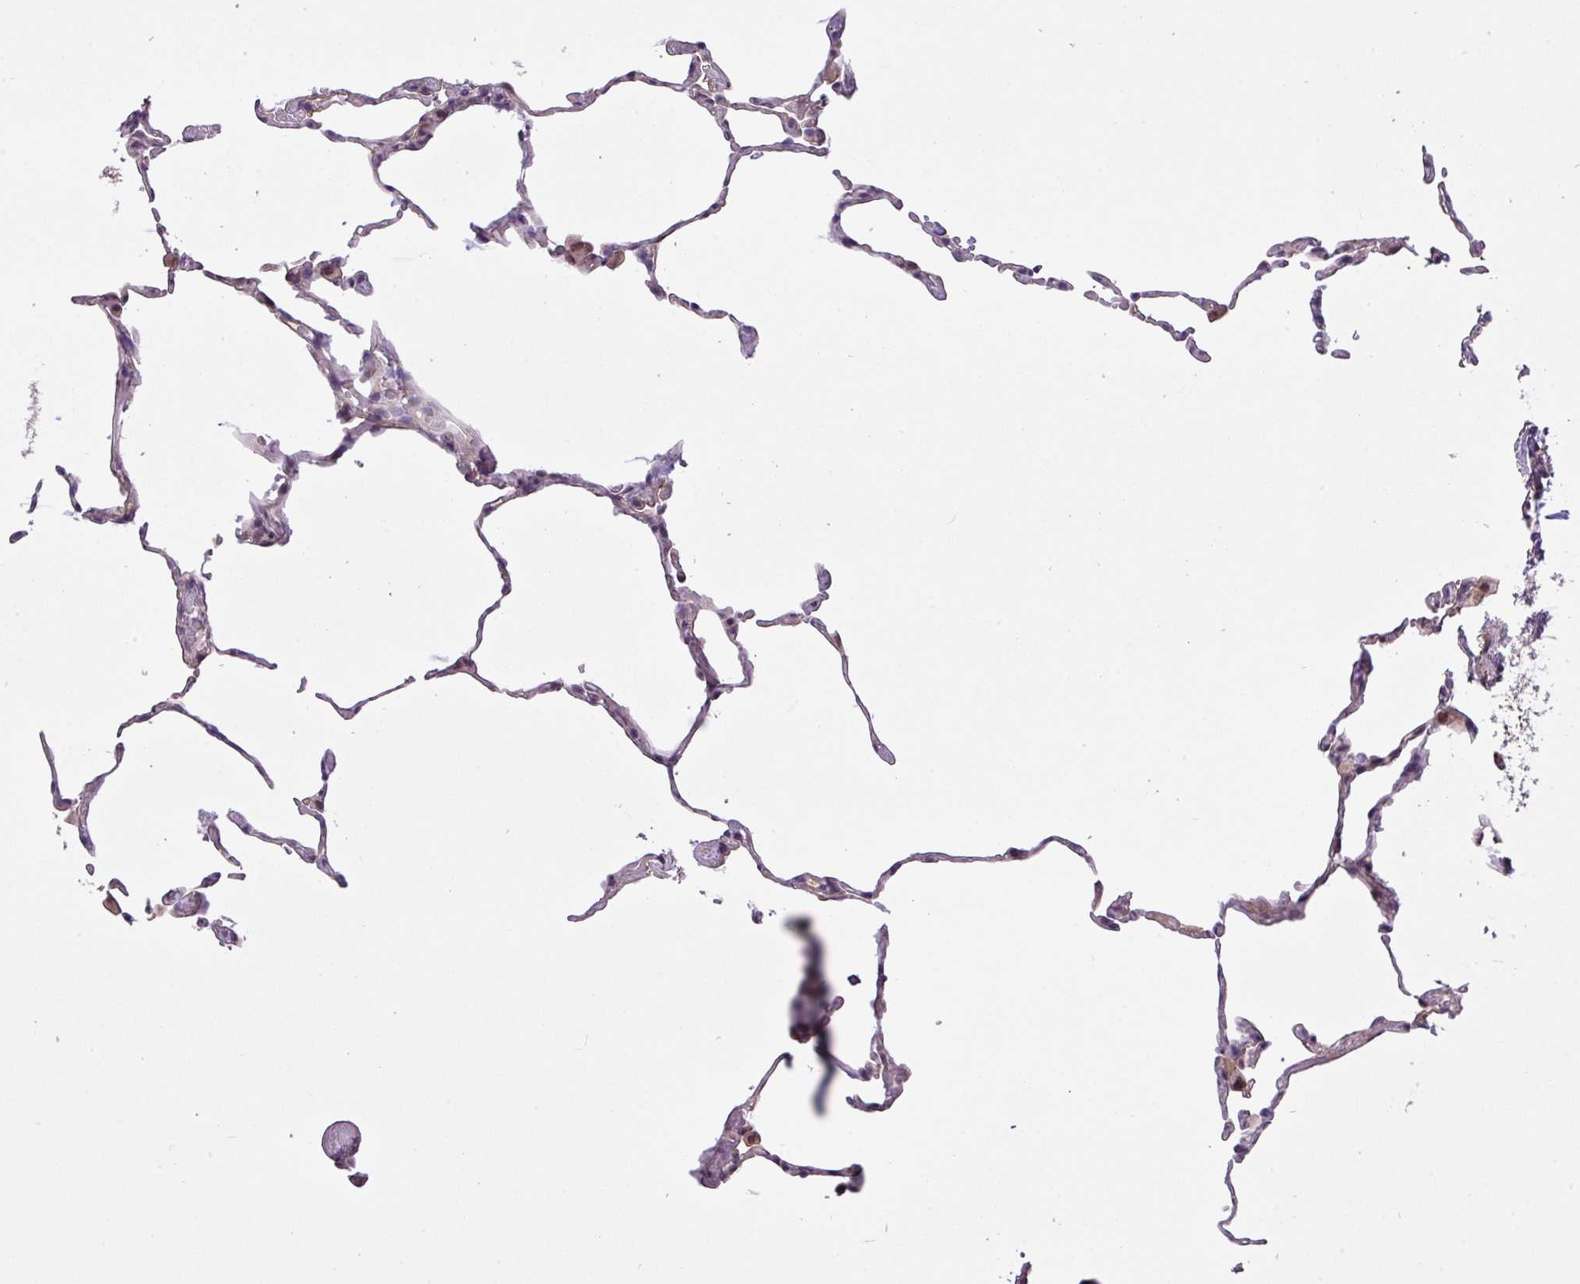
{"staining": {"intensity": "negative", "quantity": "none", "location": "none"}, "tissue": "lung", "cell_type": "Alveolar cells", "image_type": "normal", "snomed": [{"axis": "morphology", "description": "Normal tissue, NOS"}, {"axis": "topography", "description": "Lung"}], "caption": "This is an immunohistochemistry micrograph of normal lung. There is no staining in alveolar cells.", "gene": "RPP25L", "patient": {"sex": "female", "age": 57}}